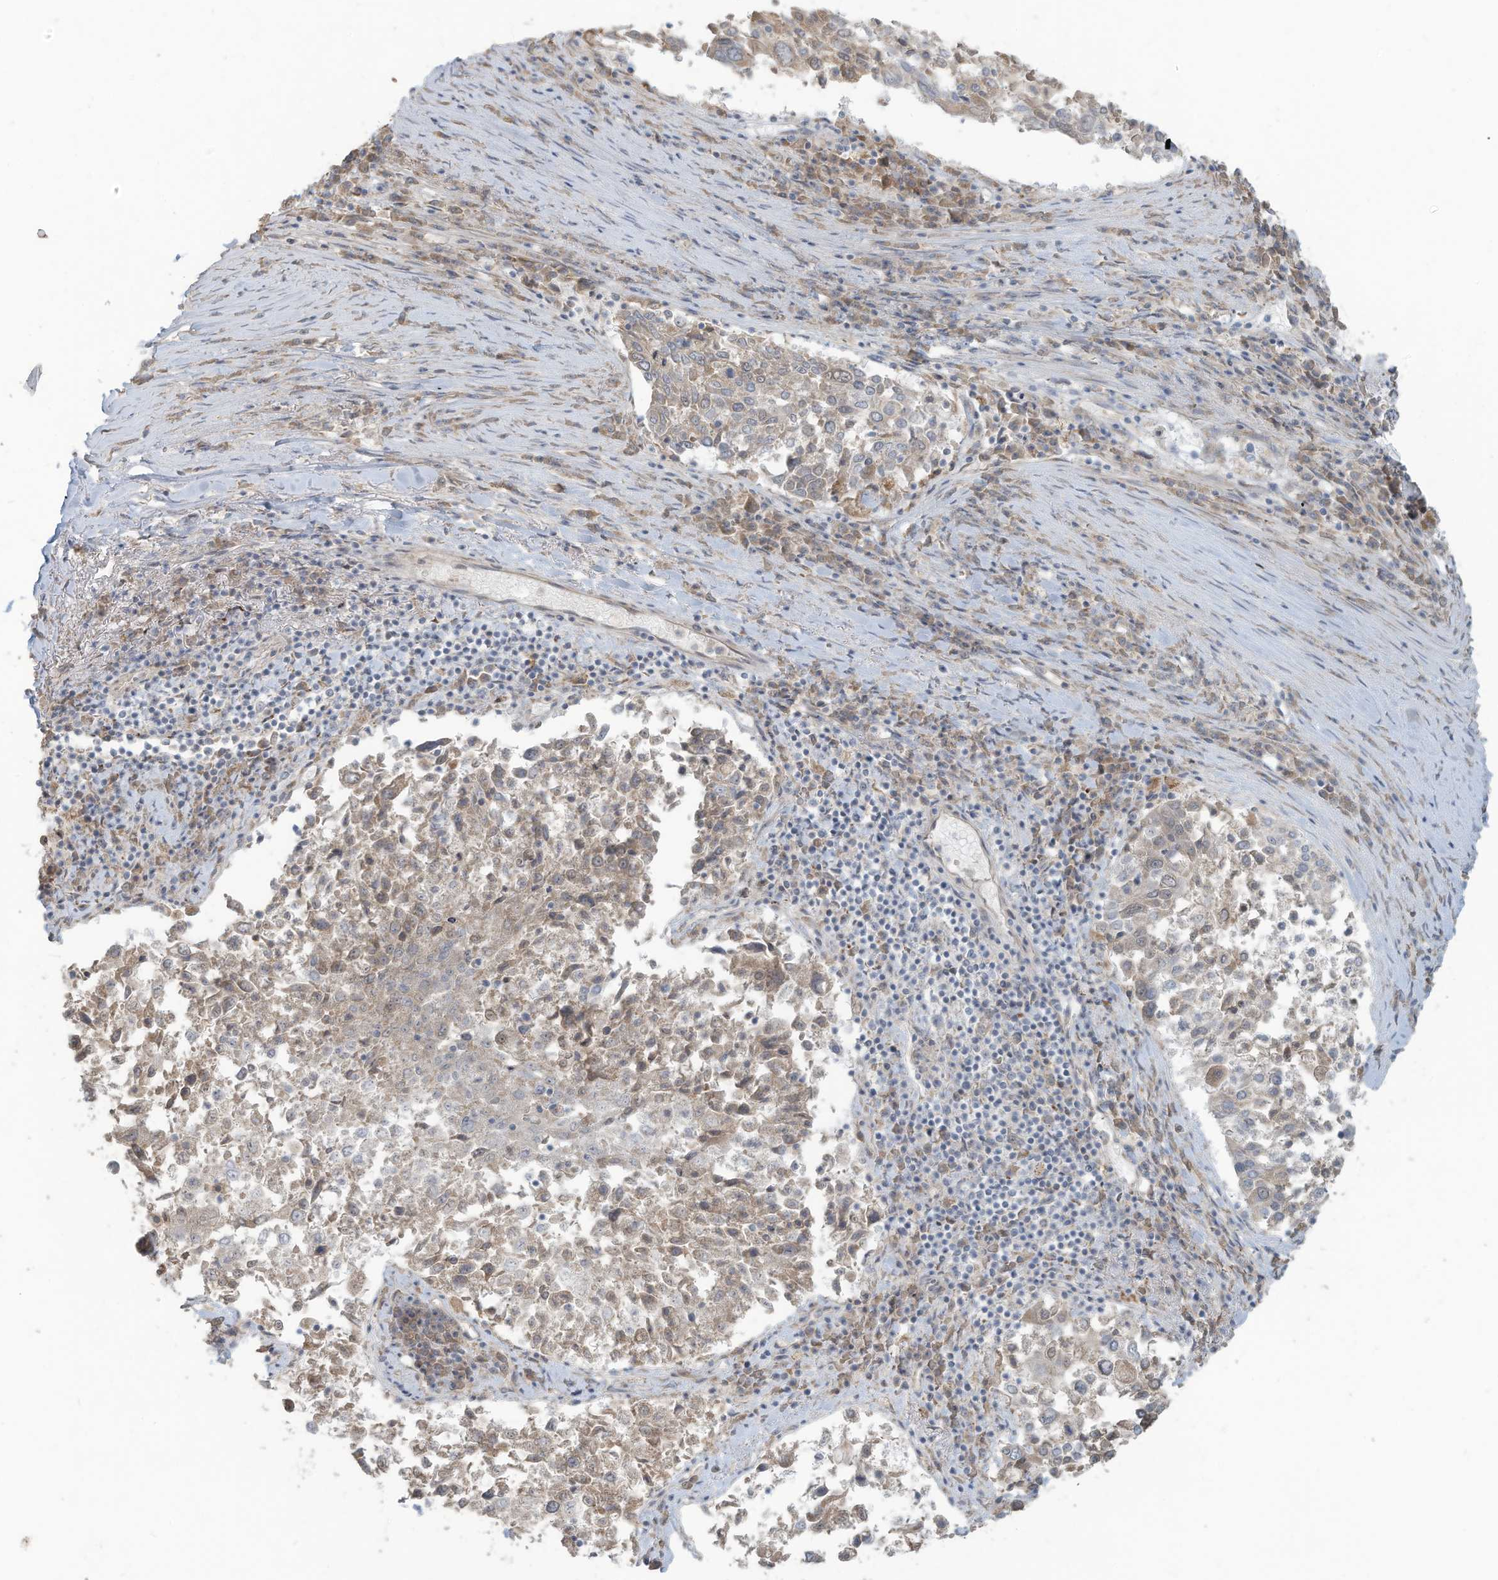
{"staining": {"intensity": "negative", "quantity": "none", "location": "none"}, "tissue": "lung cancer", "cell_type": "Tumor cells", "image_type": "cancer", "snomed": [{"axis": "morphology", "description": "Squamous cell carcinoma, NOS"}, {"axis": "topography", "description": "Lung"}], "caption": "A high-resolution photomicrograph shows IHC staining of lung cancer (squamous cell carcinoma), which demonstrates no significant expression in tumor cells.", "gene": "MAGIX", "patient": {"sex": "male", "age": 65}}